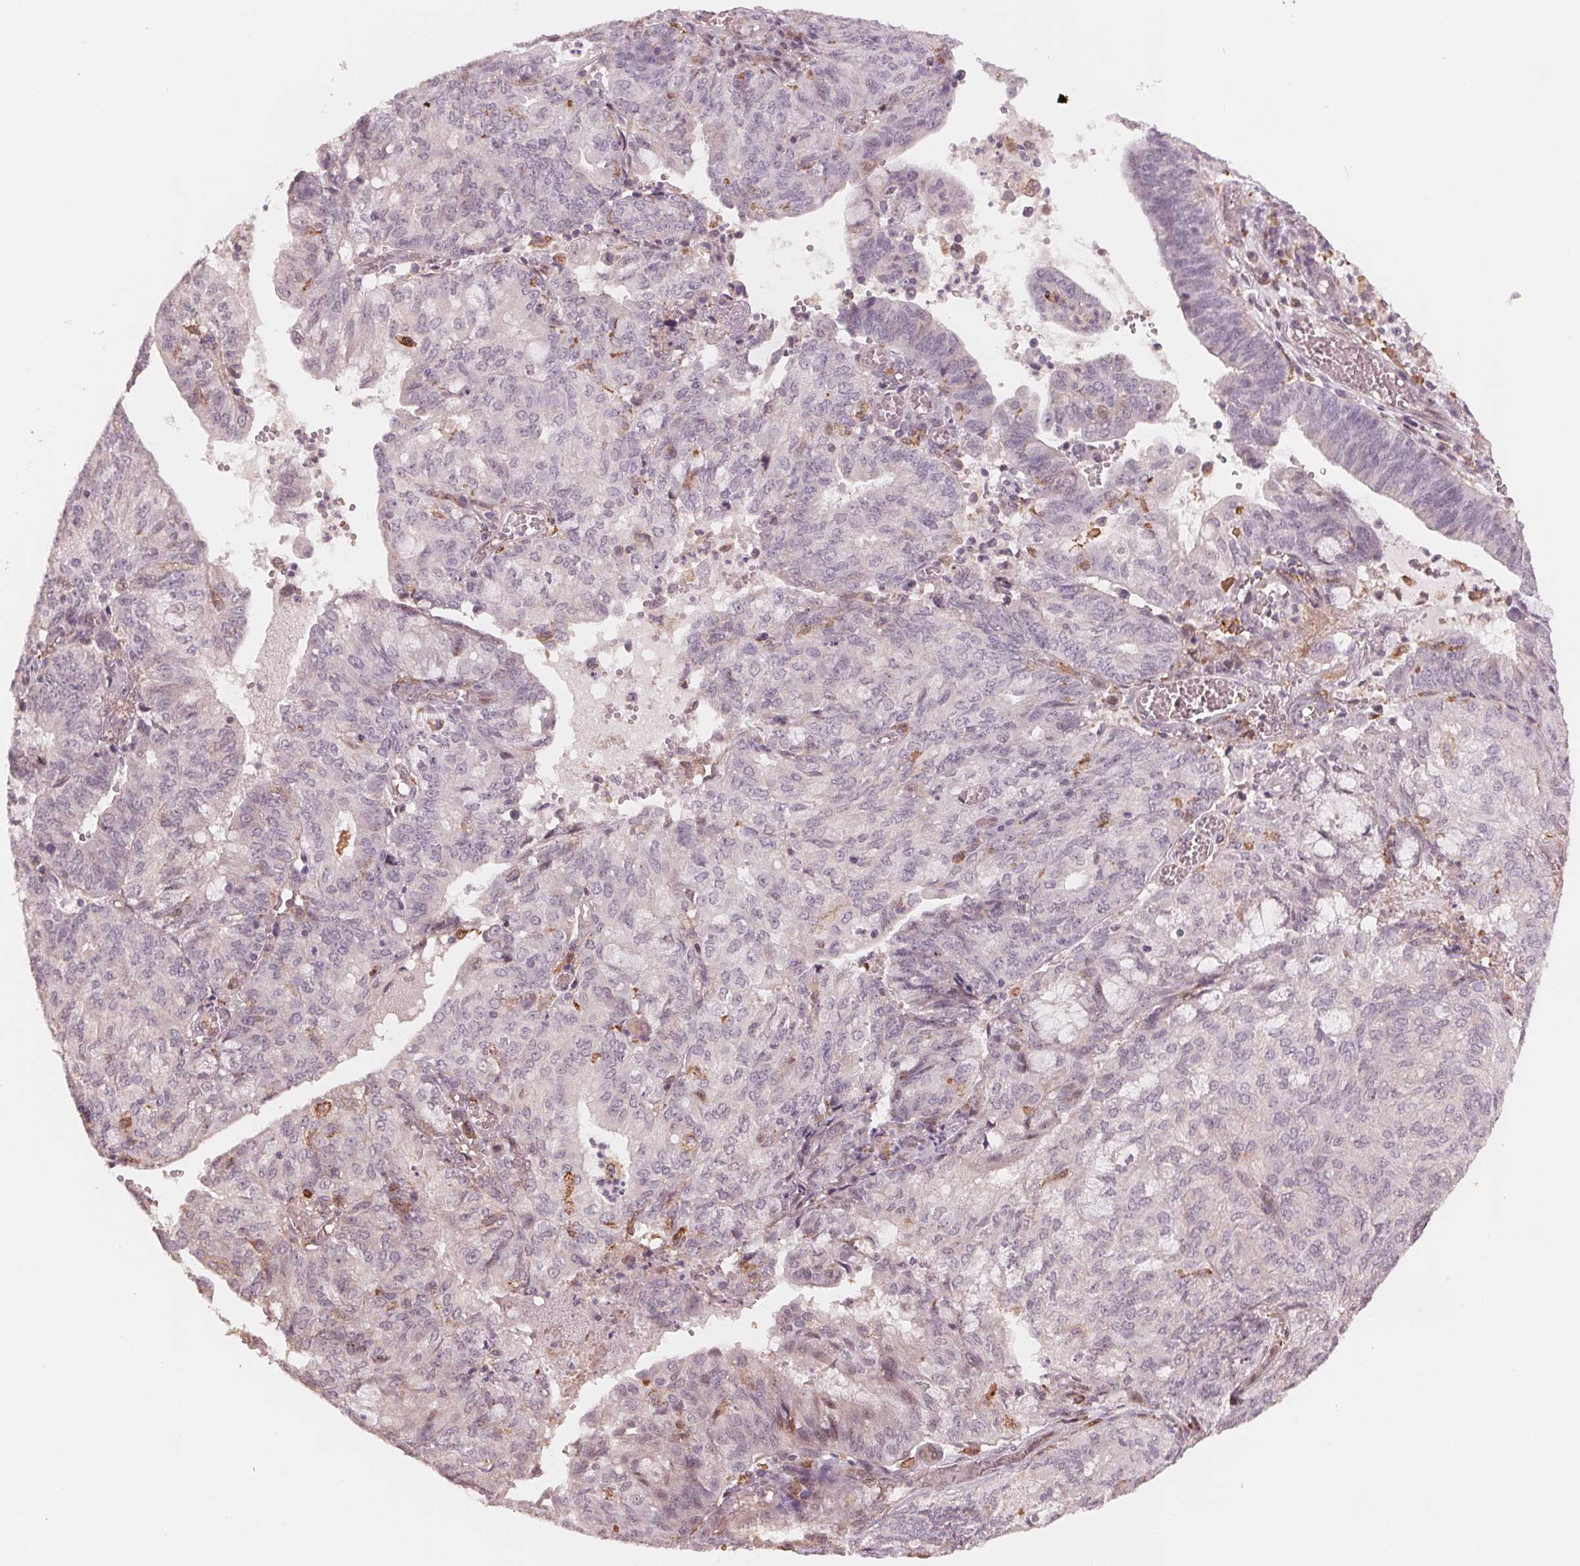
{"staining": {"intensity": "negative", "quantity": "none", "location": "none"}, "tissue": "endometrial cancer", "cell_type": "Tumor cells", "image_type": "cancer", "snomed": [{"axis": "morphology", "description": "Adenocarcinoma, NOS"}, {"axis": "topography", "description": "Endometrium"}], "caption": "Human endometrial cancer (adenocarcinoma) stained for a protein using IHC exhibits no expression in tumor cells.", "gene": "IL9R", "patient": {"sex": "female", "age": 82}}